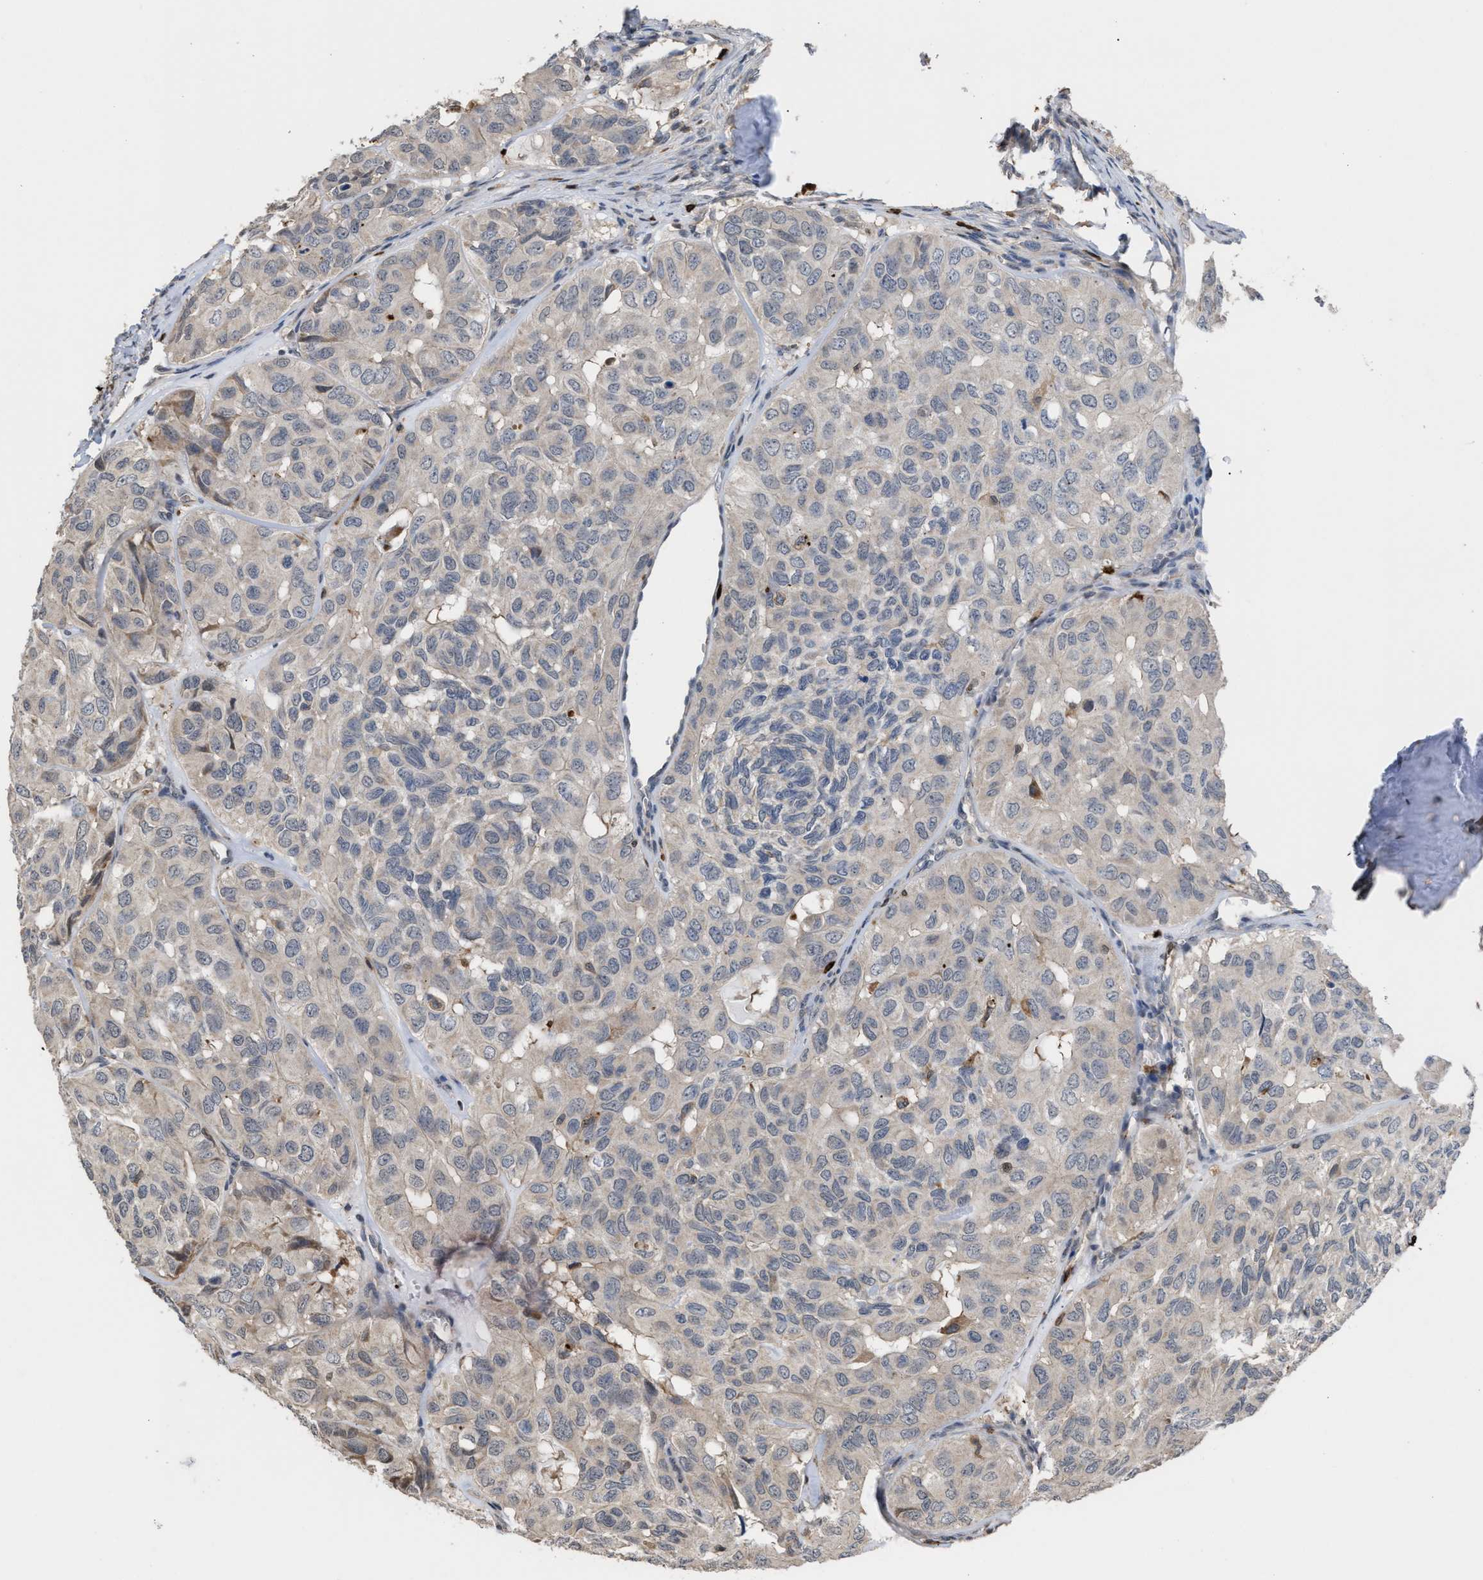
{"staining": {"intensity": "negative", "quantity": "none", "location": "none"}, "tissue": "head and neck cancer", "cell_type": "Tumor cells", "image_type": "cancer", "snomed": [{"axis": "morphology", "description": "Adenocarcinoma, NOS"}, {"axis": "topography", "description": "Salivary gland, NOS"}, {"axis": "topography", "description": "Head-Neck"}], "caption": "Head and neck cancer was stained to show a protein in brown. There is no significant positivity in tumor cells. The staining was performed using DAB to visualize the protein expression in brown, while the nuclei were stained in blue with hematoxylin (Magnification: 20x).", "gene": "PTPRE", "patient": {"sex": "female", "age": 76}}